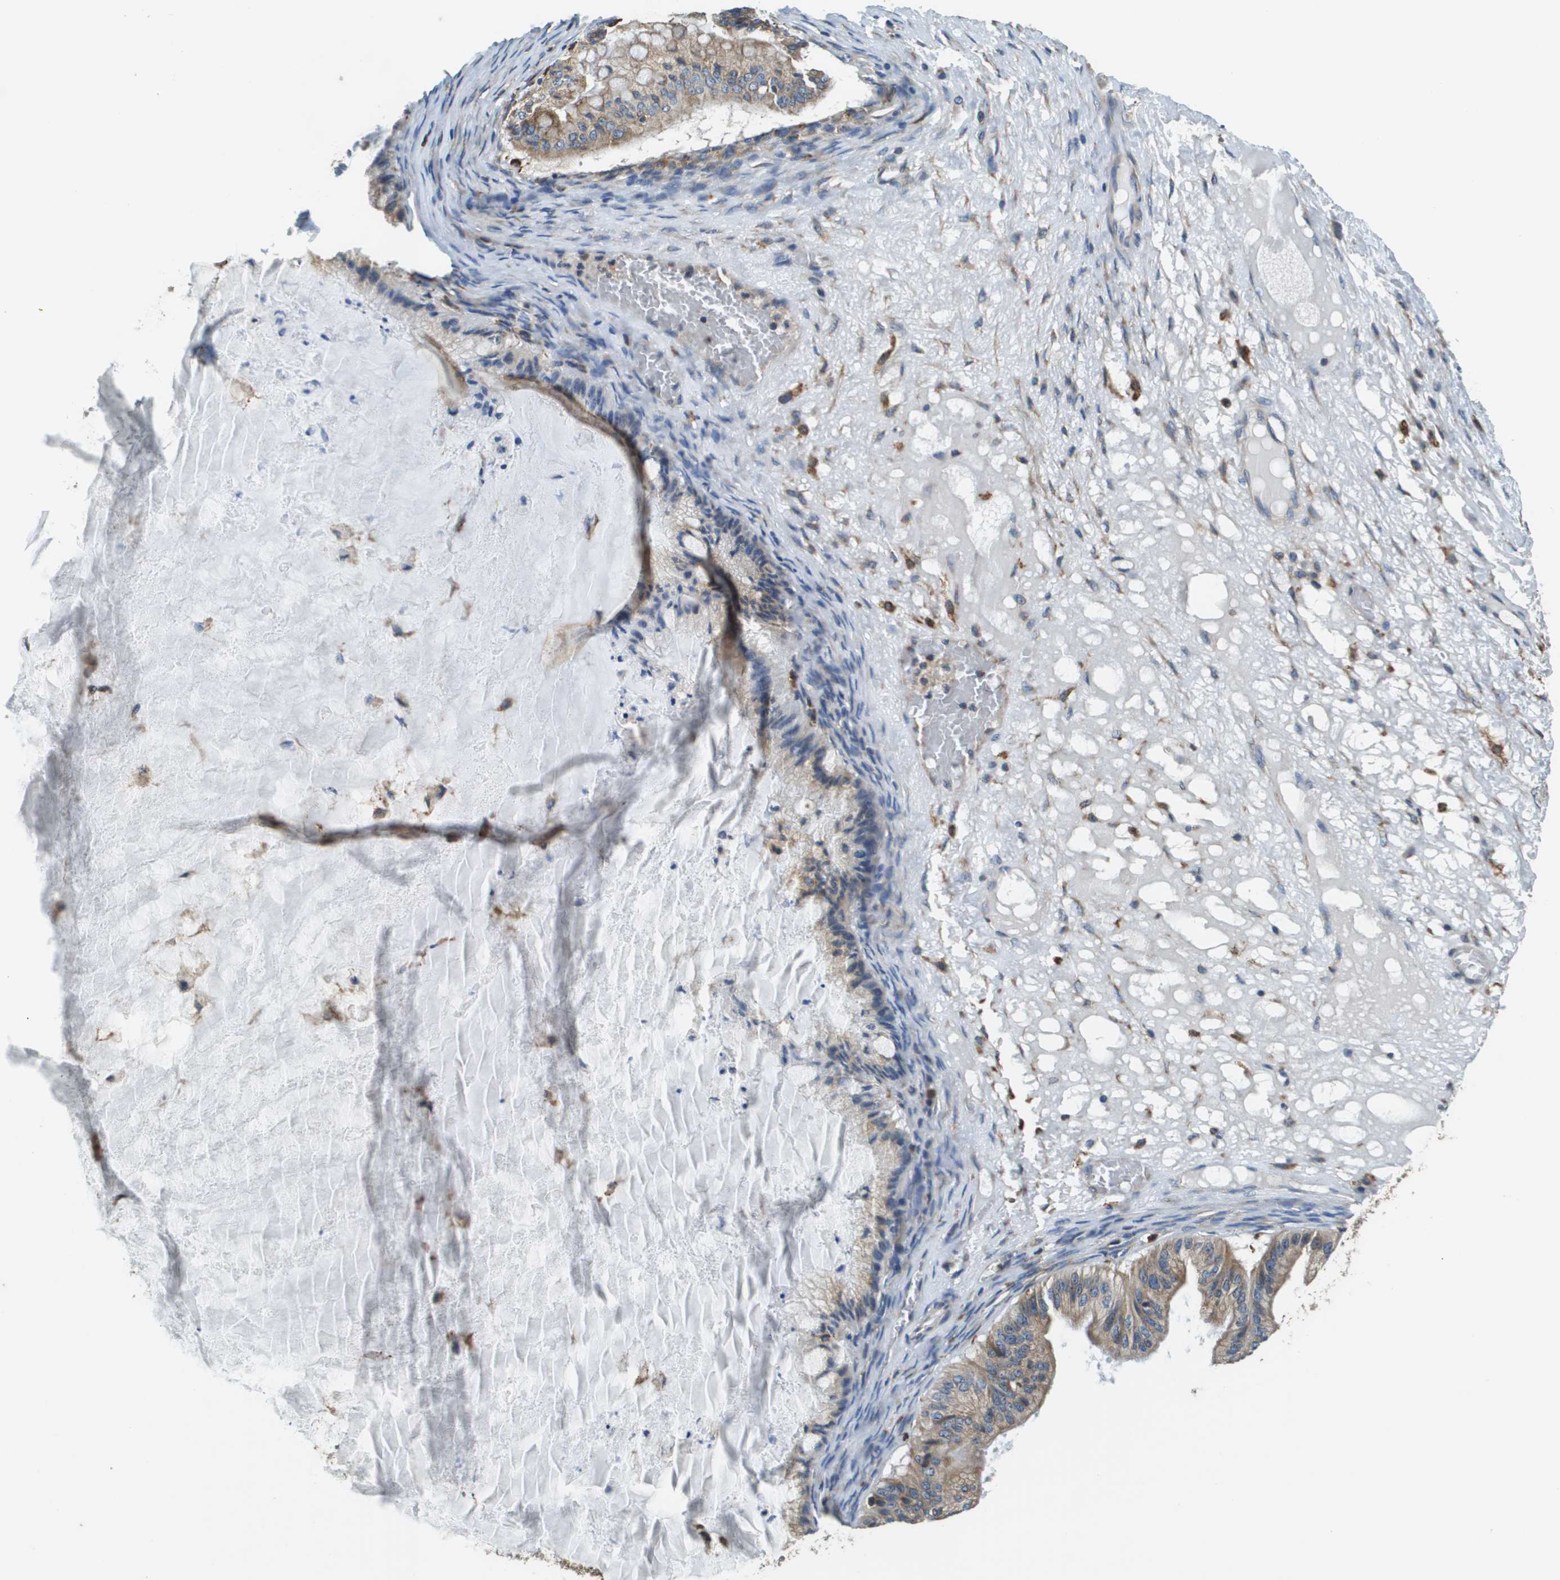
{"staining": {"intensity": "weak", "quantity": "25%-75%", "location": "cytoplasmic/membranous"}, "tissue": "ovarian cancer", "cell_type": "Tumor cells", "image_type": "cancer", "snomed": [{"axis": "morphology", "description": "Cystadenocarcinoma, mucinous, NOS"}, {"axis": "topography", "description": "Ovary"}], "caption": "A high-resolution photomicrograph shows IHC staining of ovarian mucinous cystadenocarcinoma, which displays weak cytoplasmic/membranous expression in about 25%-75% of tumor cells.", "gene": "CNPY3", "patient": {"sex": "female", "age": 57}}